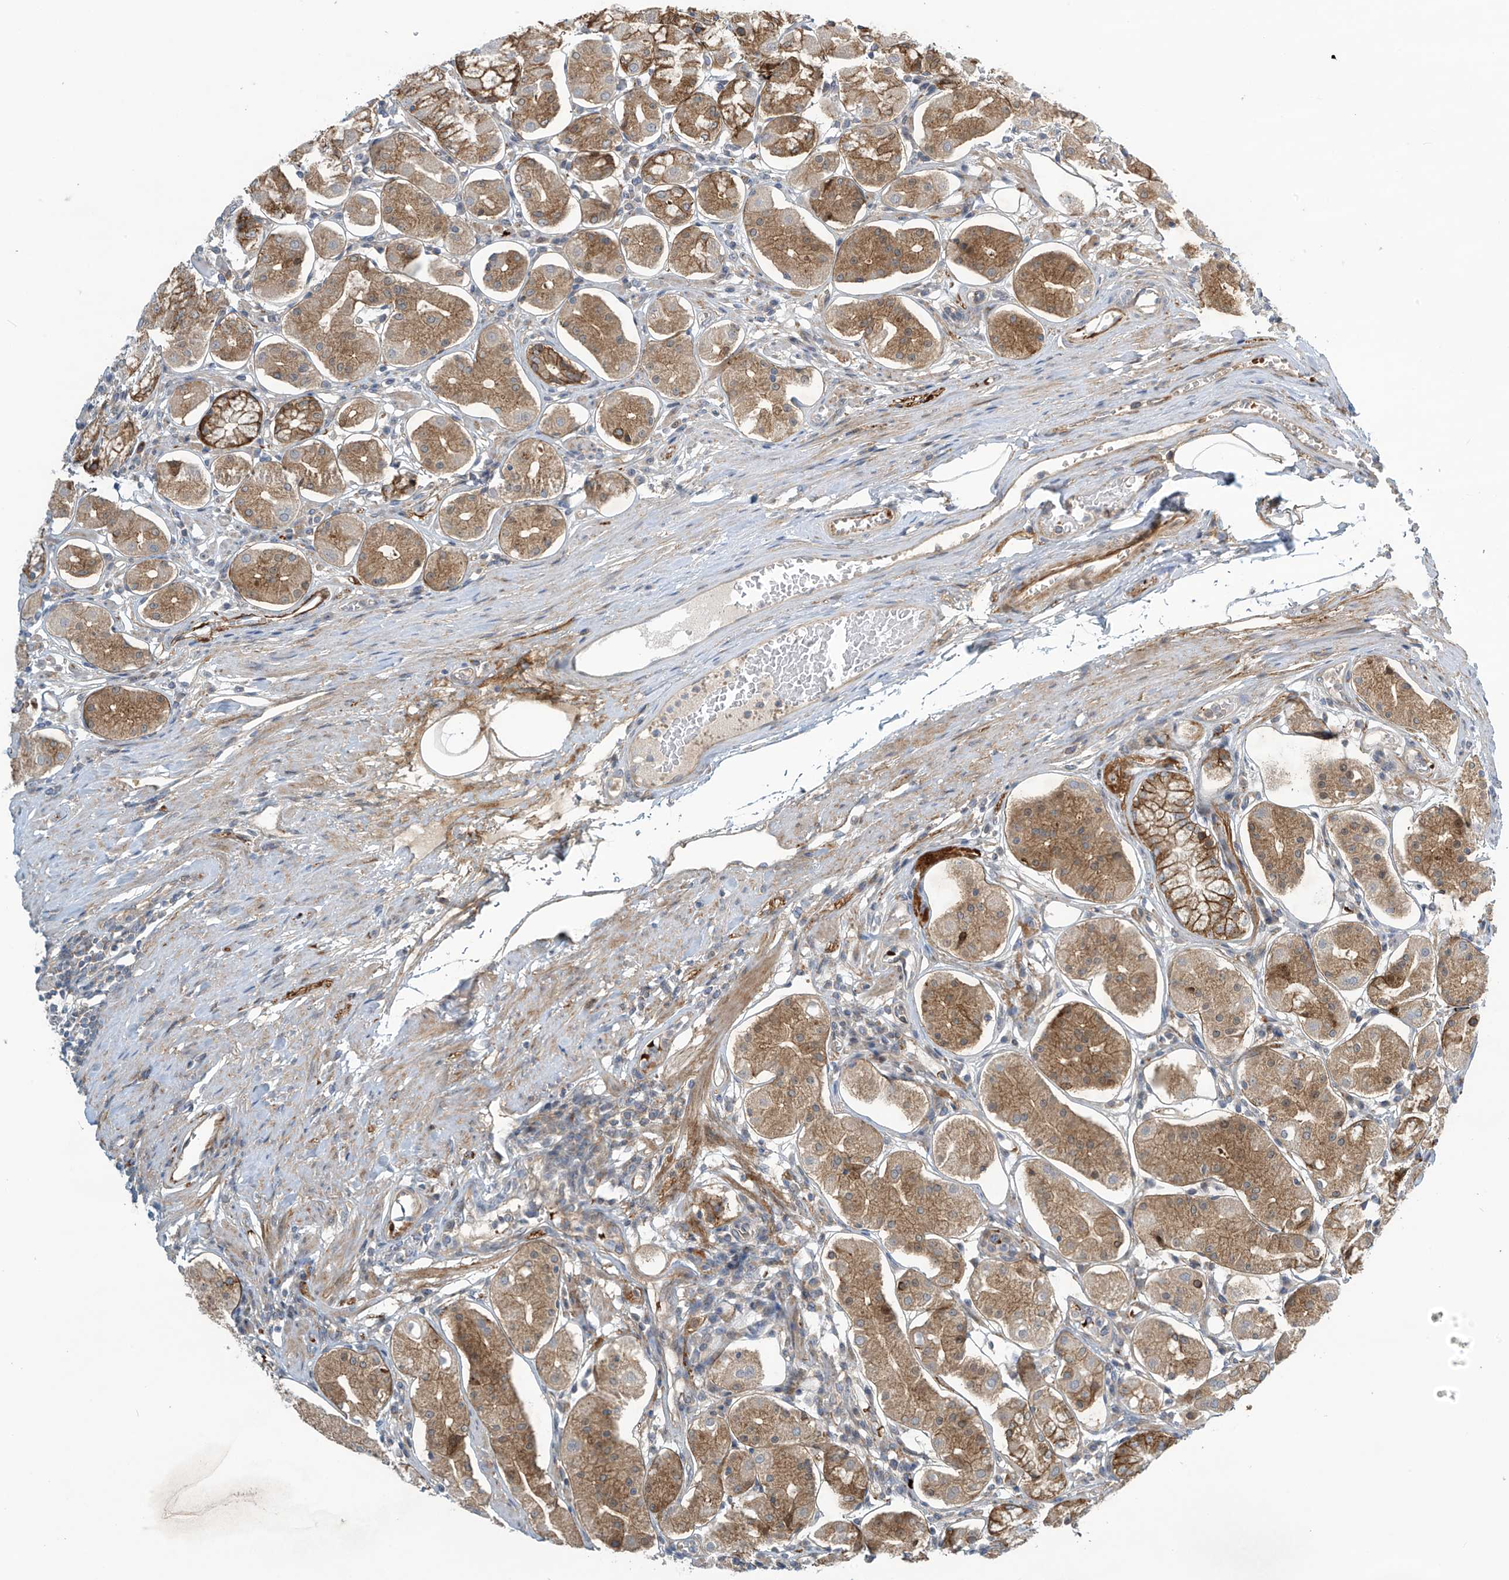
{"staining": {"intensity": "moderate", "quantity": ">75%", "location": "cytoplasmic/membranous"}, "tissue": "stomach", "cell_type": "Glandular cells", "image_type": "normal", "snomed": [{"axis": "morphology", "description": "Normal tissue, NOS"}, {"axis": "topography", "description": "Stomach, lower"}], "caption": "DAB immunohistochemical staining of unremarkable stomach demonstrates moderate cytoplasmic/membranous protein staining in approximately >75% of glandular cells.", "gene": "FSD1L", "patient": {"sex": "female", "age": 56}}